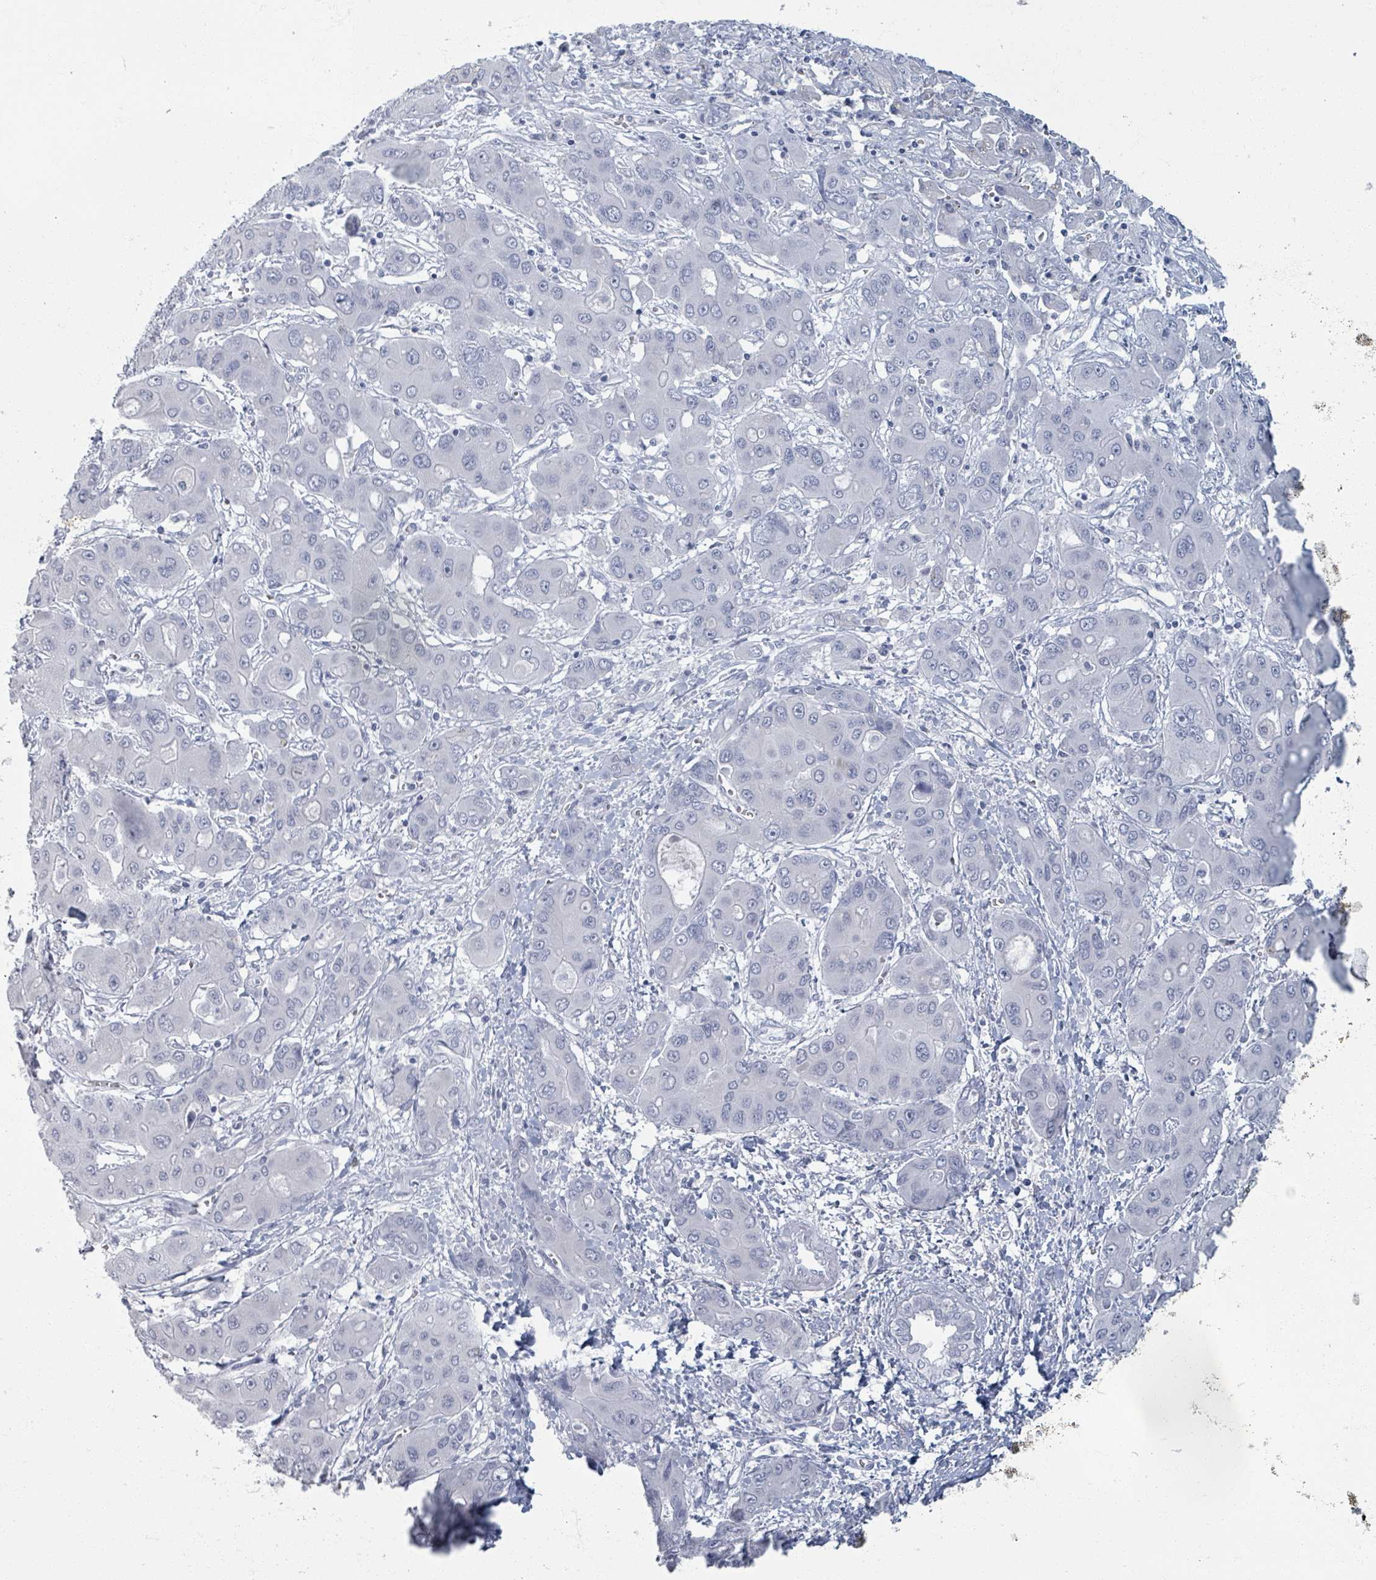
{"staining": {"intensity": "negative", "quantity": "none", "location": "none"}, "tissue": "liver cancer", "cell_type": "Tumor cells", "image_type": "cancer", "snomed": [{"axis": "morphology", "description": "Cholangiocarcinoma"}, {"axis": "topography", "description": "Liver"}], "caption": "Human liver cancer stained for a protein using IHC exhibits no positivity in tumor cells.", "gene": "TAS2R1", "patient": {"sex": "male", "age": 67}}